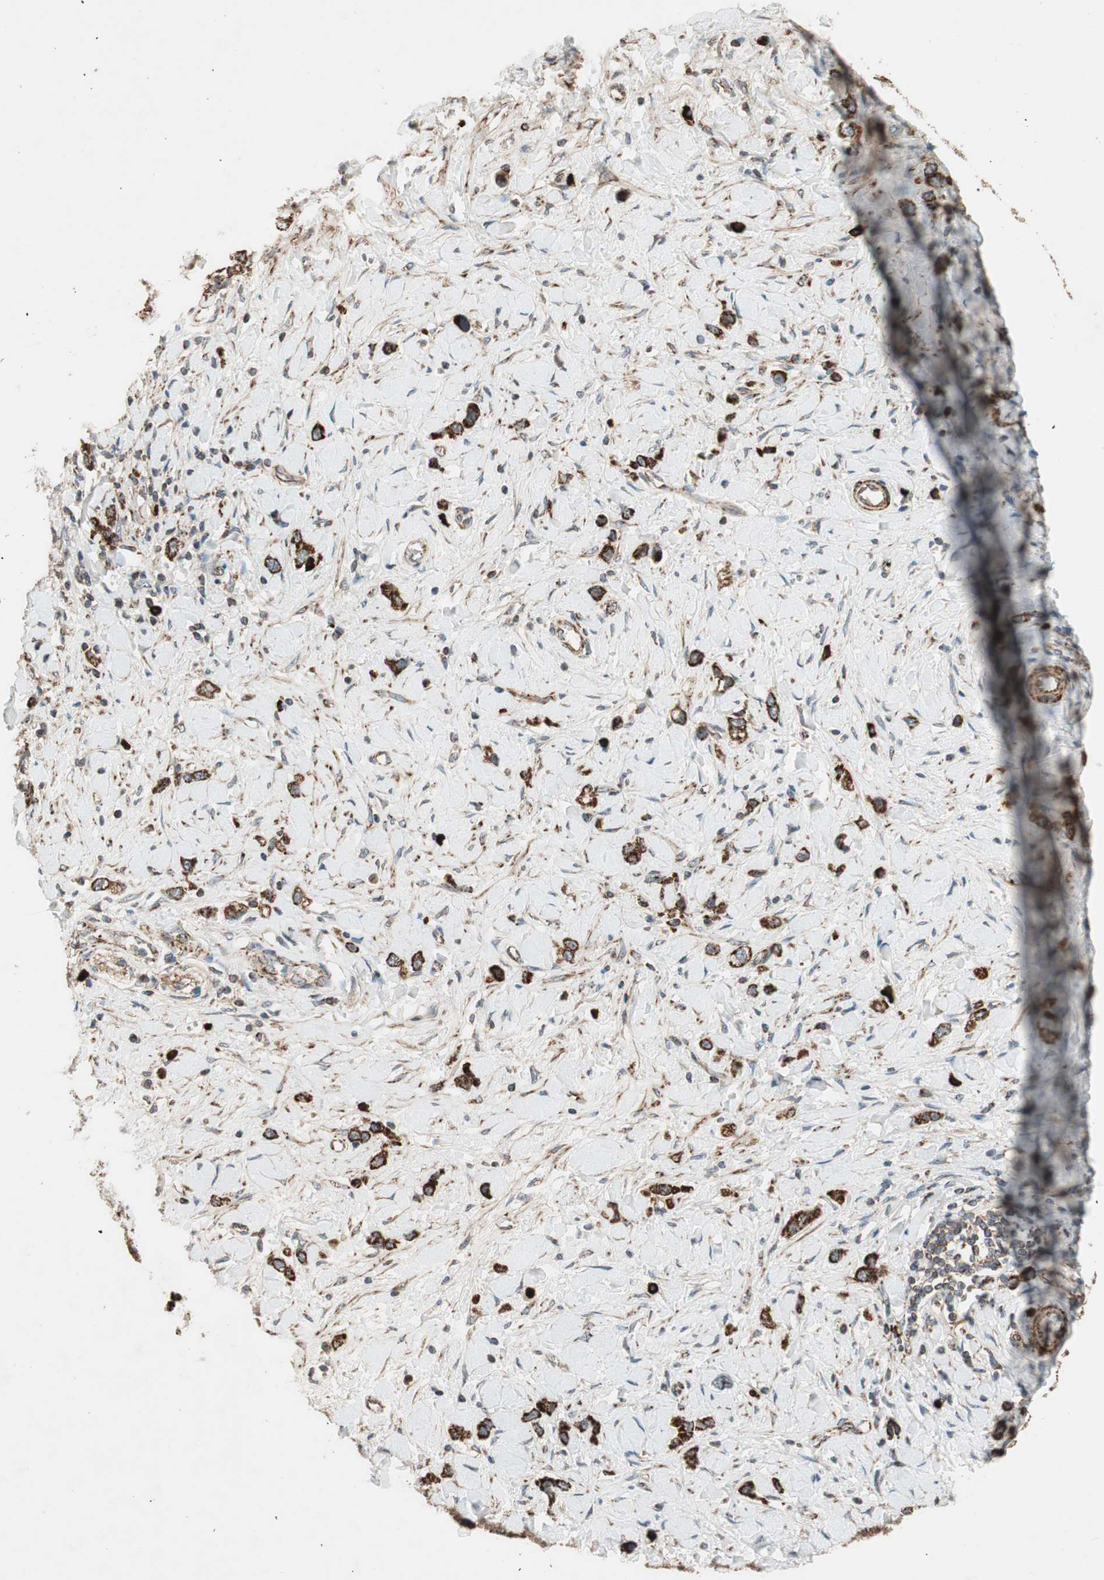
{"staining": {"intensity": "strong", "quantity": ">75%", "location": "cytoplasmic/membranous"}, "tissue": "stomach cancer", "cell_type": "Tumor cells", "image_type": "cancer", "snomed": [{"axis": "morphology", "description": "Normal tissue, NOS"}, {"axis": "morphology", "description": "Adenocarcinoma, NOS"}, {"axis": "topography", "description": "Stomach, upper"}, {"axis": "topography", "description": "Stomach"}], "caption": "Human stomach cancer stained with a brown dye reveals strong cytoplasmic/membranous positive positivity in approximately >75% of tumor cells.", "gene": "AKAP1", "patient": {"sex": "female", "age": 65}}